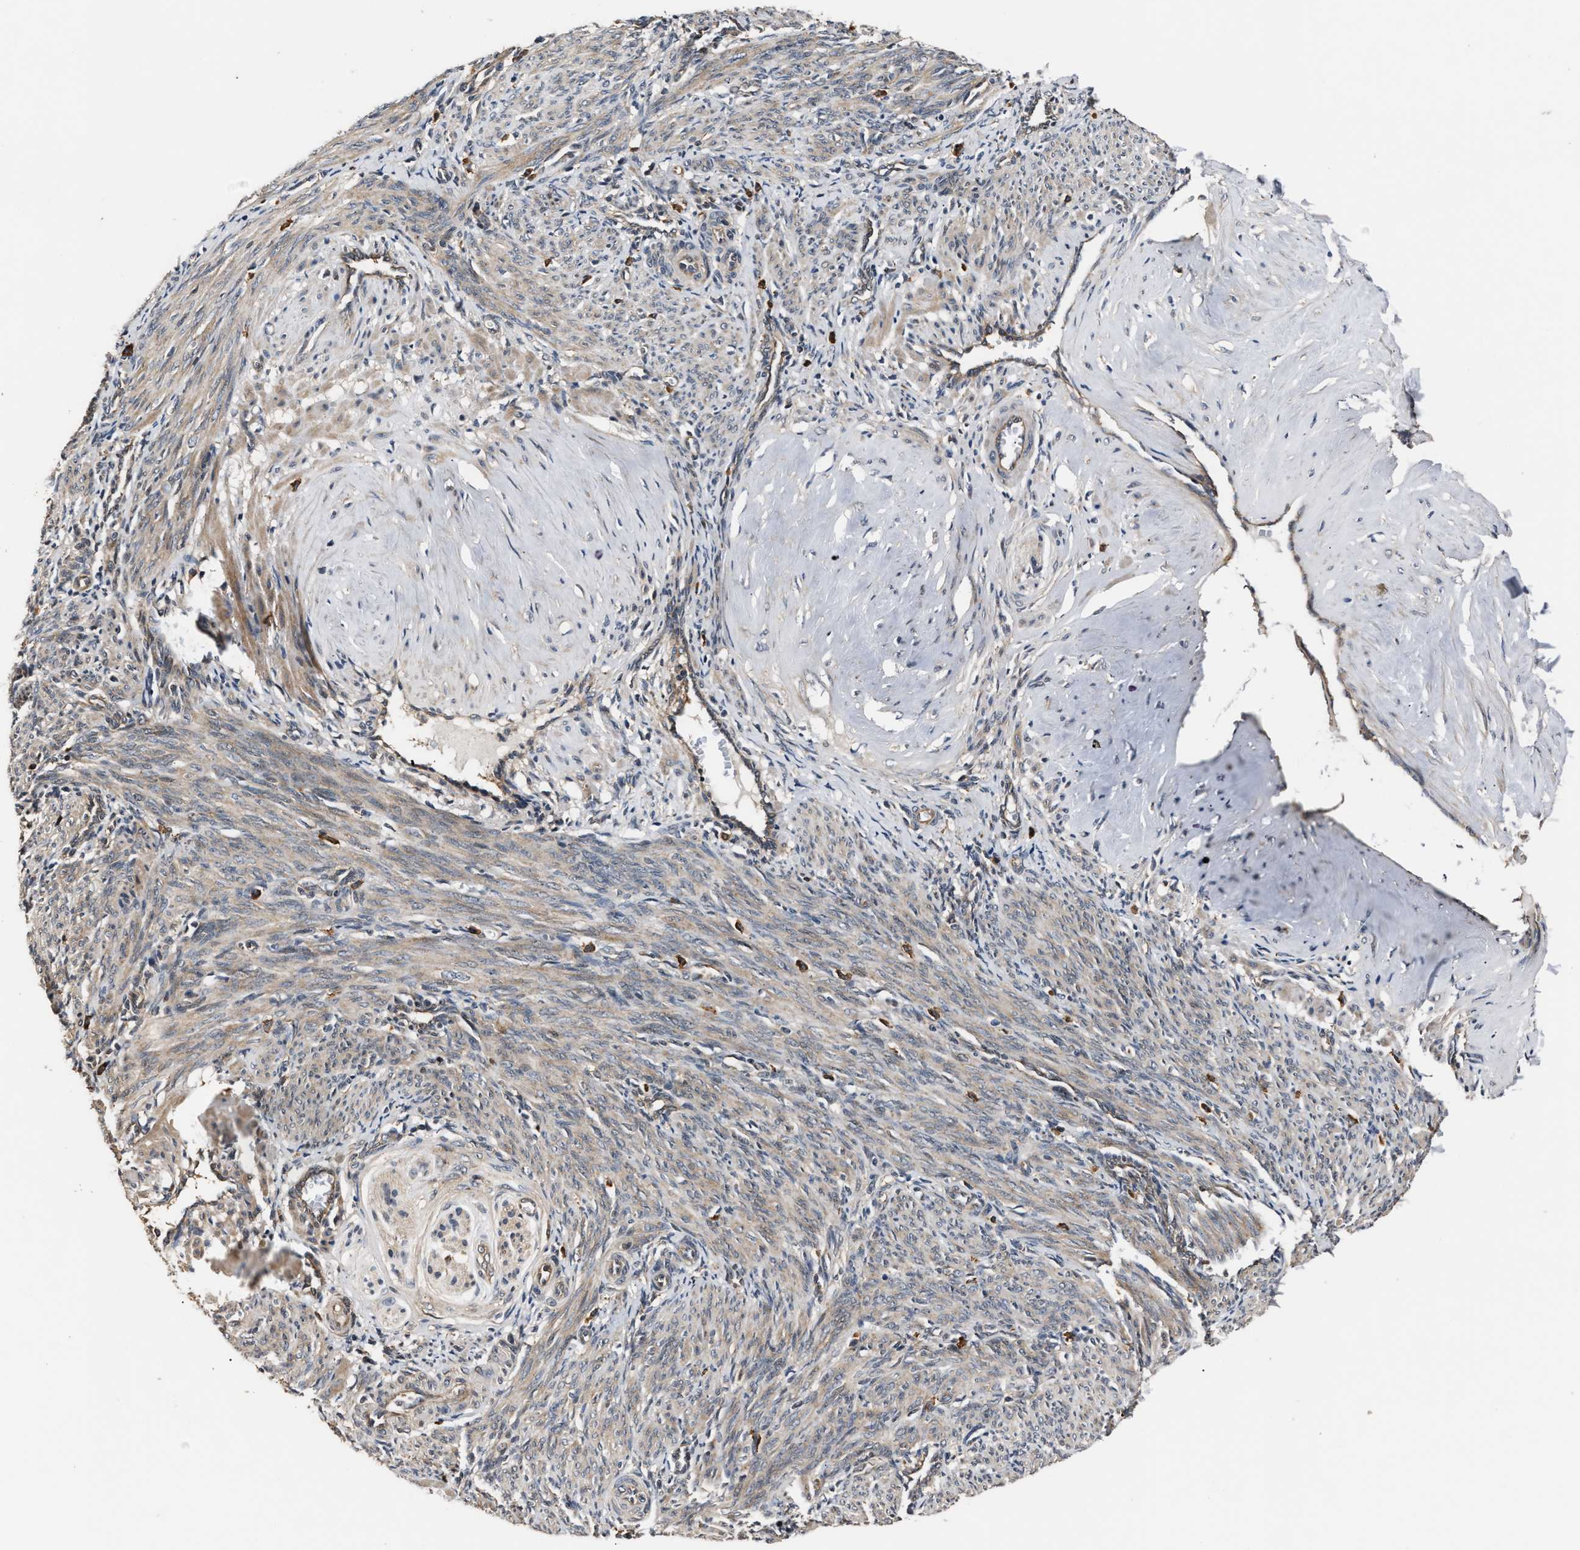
{"staining": {"intensity": "weak", "quantity": ">75%", "location": "cytoplasmic/membranous"}, "tissue": "smooth muscle", "cell_type": "Smooth muscle cells", "image_type": "normal", "snomed": [{"axis": "morphology", "description": "Normal tissue, NOS"}, {"axis": "topography", "description": "Endometrium"}], "caption": "Protein expression by IHC reveals weak cytoplasmic/membranous positivity in approximately >75% of smooth muscle cells in benign smooth muscle. The staining is performed using DAB (3,3'-diaminobenzidine) brown chromogen to label protein expression. The nuclei are counter-stained blue using hematoxylin.", "gene": "IMPDH2", "patient": {"sex": "female", "age": 33}}